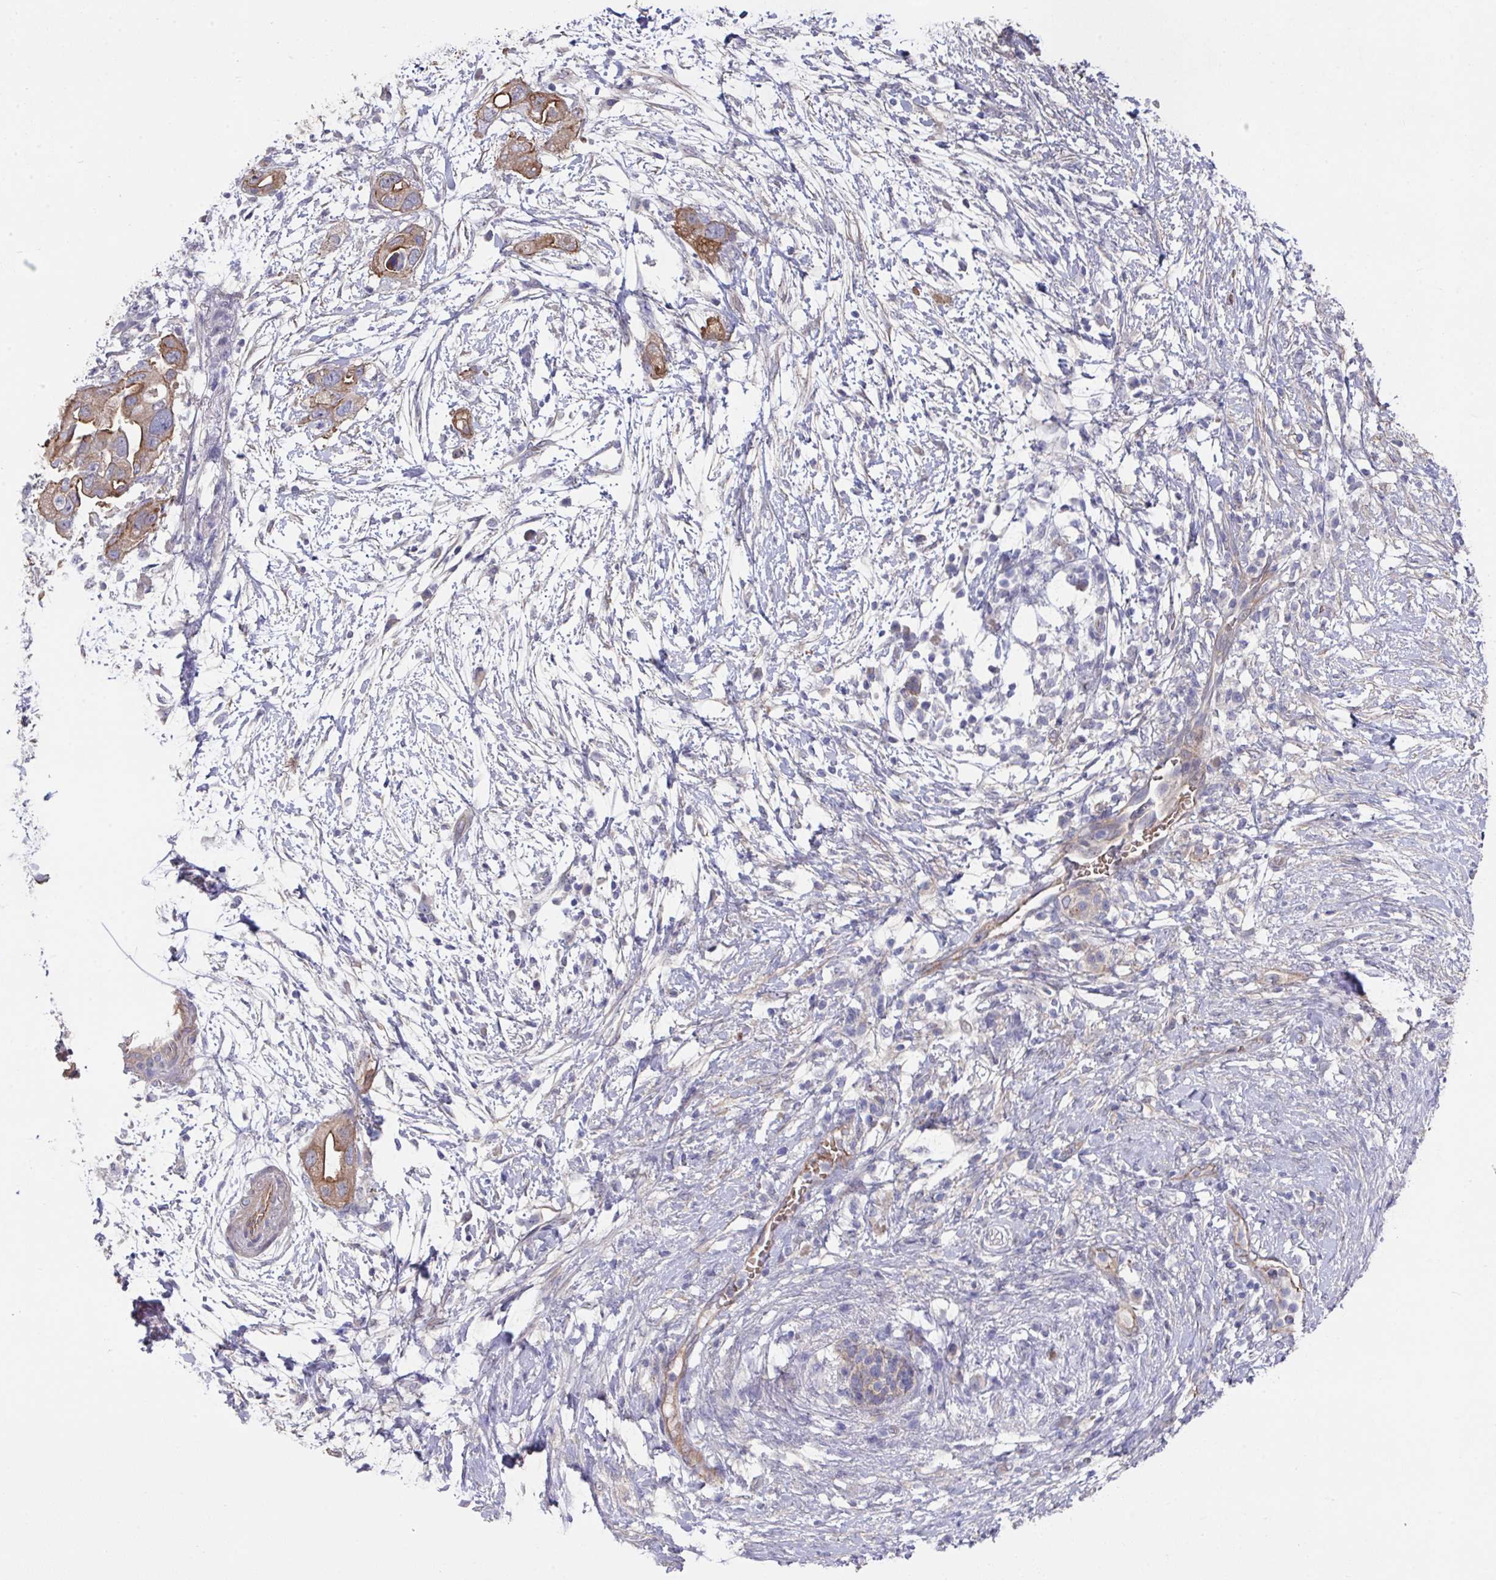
{"staining": {"intensity": "moderate", "quantity": ">75%", "location": "cytoplasmic/membranous"}, "tissue": "pancreatic cancer", "cell_type": "Tumor cells", "image_type": "cancer", "snomed": [{"axis": "morphology", "description": "Adenocarcinoma, NOS"}, {"axis": "topography", "description": "Pancreas"}], "caption": "Protein expression by immunohistochemistry reveals moderate cytoplasmic/membranous staining in about >75% of tumor cells in adenocarcinoma (pancreatic).", "gene": "PRR5", "patient": {"sex": "female", "age": 72}}